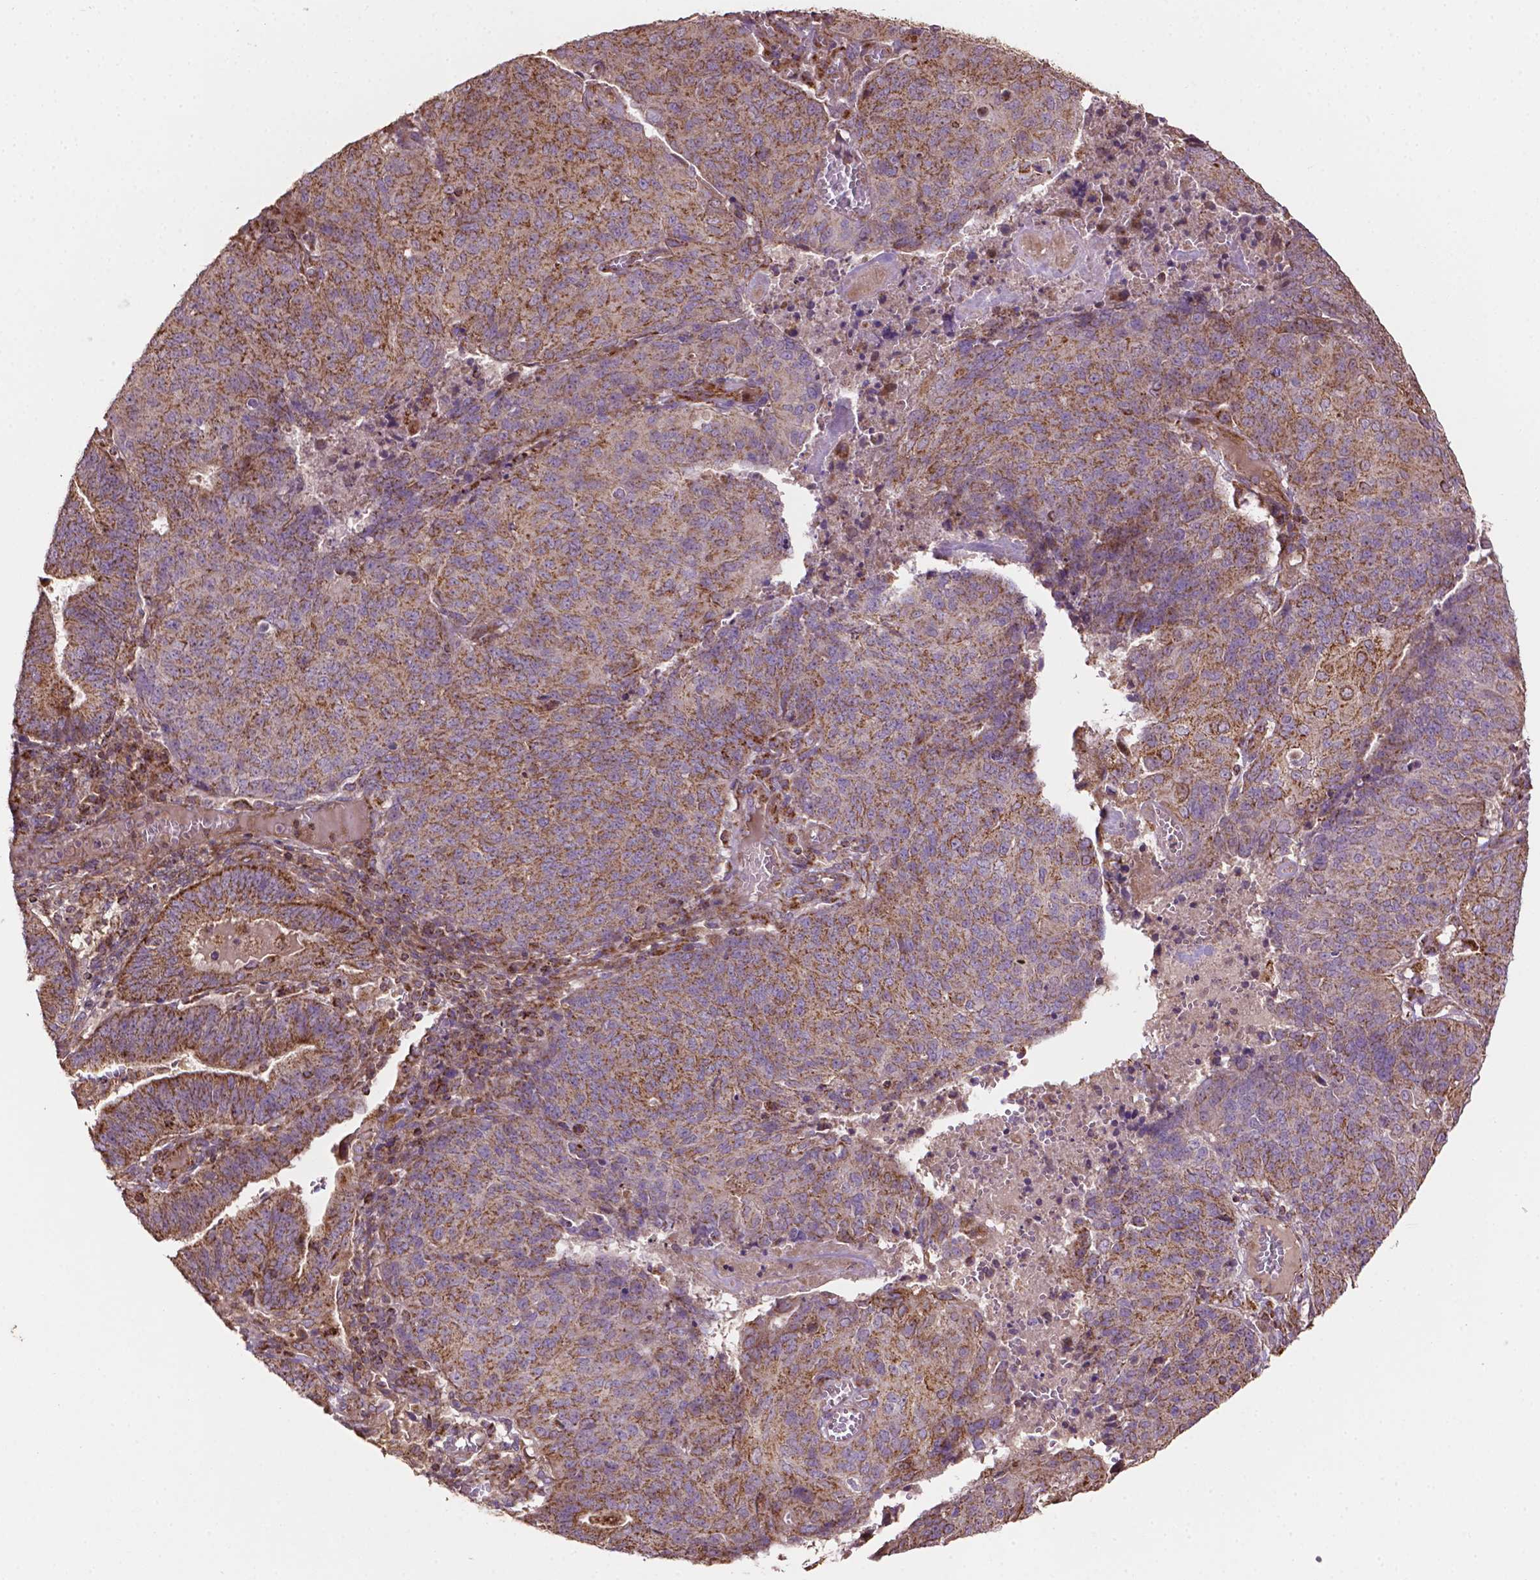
{"staining": {"intensity": "moderate", "quantity": ">75%", "location": "cytoplasmic/membranous"}, "tissue": "endometrial cancer", "cell_type": "Tumor cells", "image_type": "cancer", "snomed": [{"axis": "morphology", "description": "Adenocarcinoma, NOS"}, {"axis": "topography", "description": "Endometrium"}], "caption": "IHC micrograph of neoplastic tissue: endometrial adenocarcinoma stained using IHC demonstrates medium levels of moderate protein expression localized specifically in the cytoplasmic/membranous of tumor cells, appearing as a cytoplasmic/membranous brown color.", "gene": "LRR1", "patient": {"sex": "female", "age": 82}}